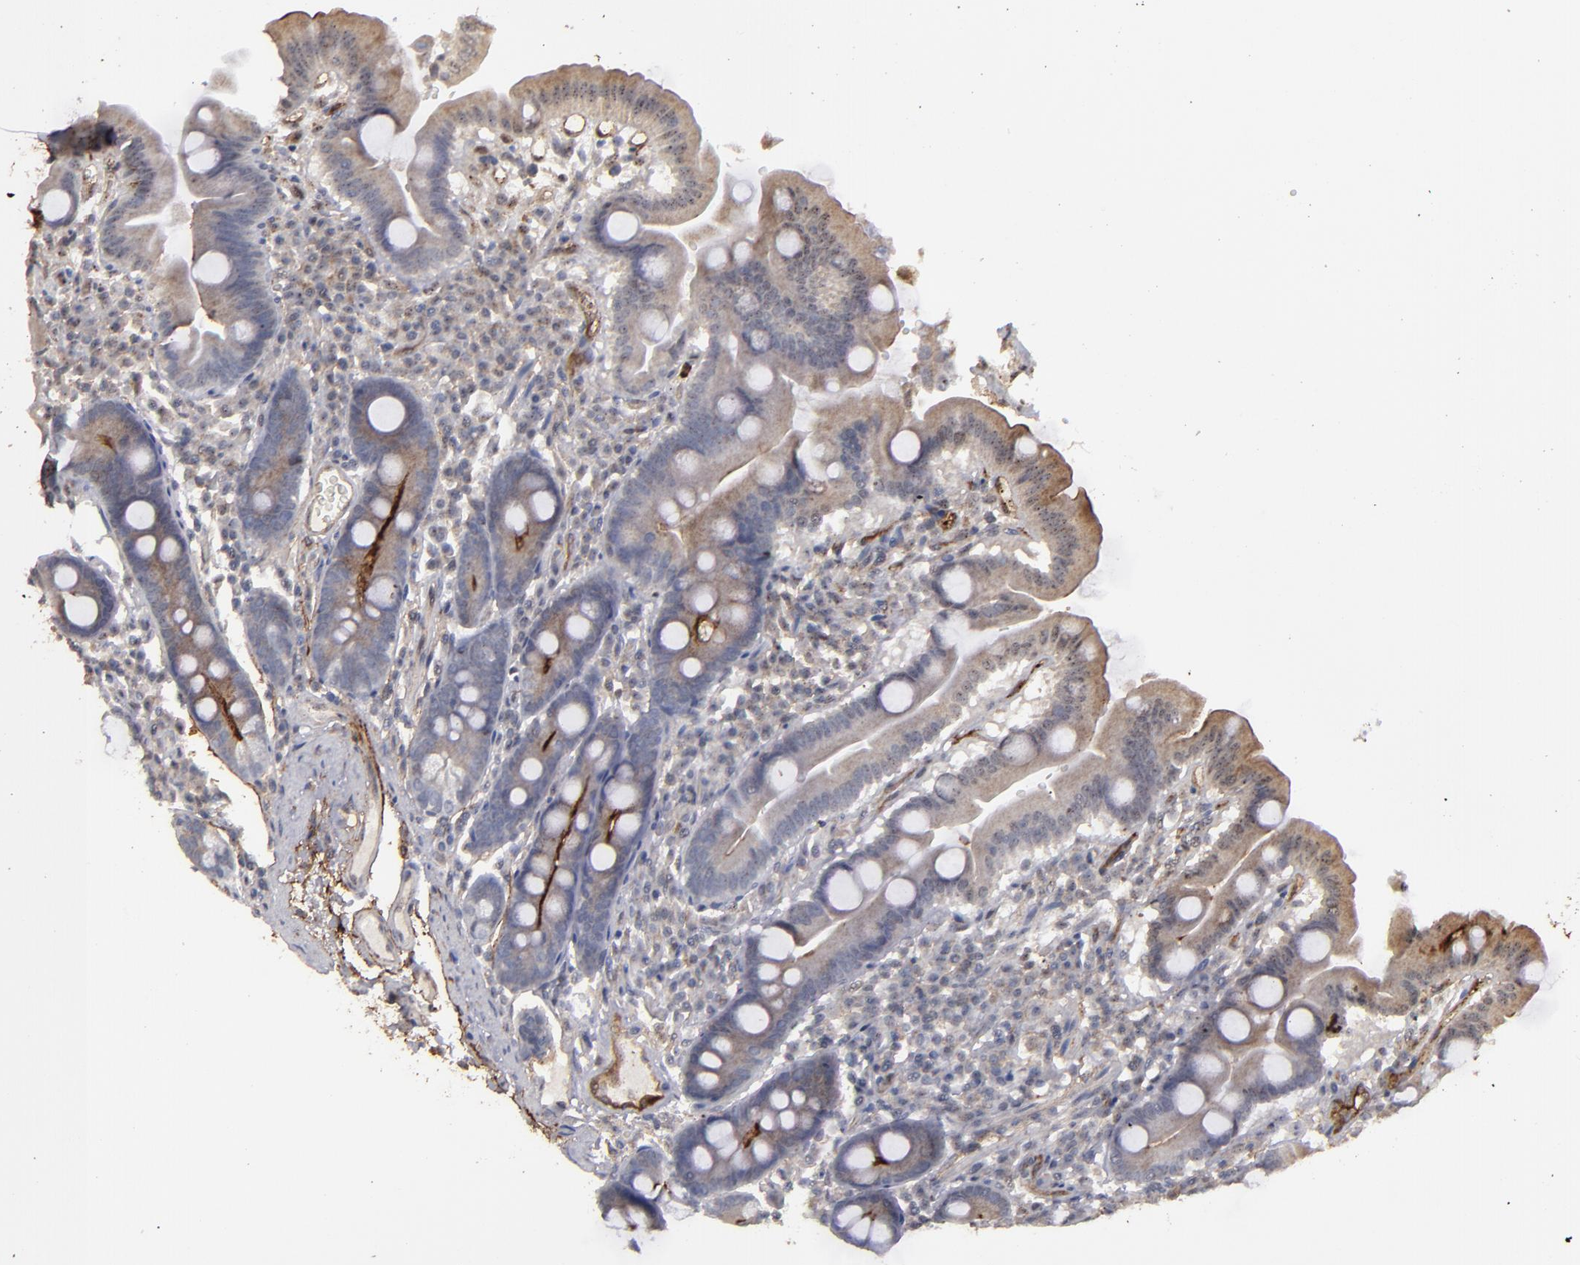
{"staining": {"intensity": "moderate", "quantity": ">75%", "location": "cytoplasmic/membranous"}, "tissue": "duodenum", "cell_type": "Glandular cells", "image_type": "normal", "snomed": [{"axis": "morphology", "description": "Normal tissue, NOS"}, {"axis": "topography", "description": "Duodenum"}], "caption": "IHC histopathology image of normal human duodenum stained for a protein (brown), which shows medium levels of moderate cytoplasmic/membranous staining in about >75% of glandular cells.", "gene": "CD55", "patient": {"sex": "male", "age": 50}}